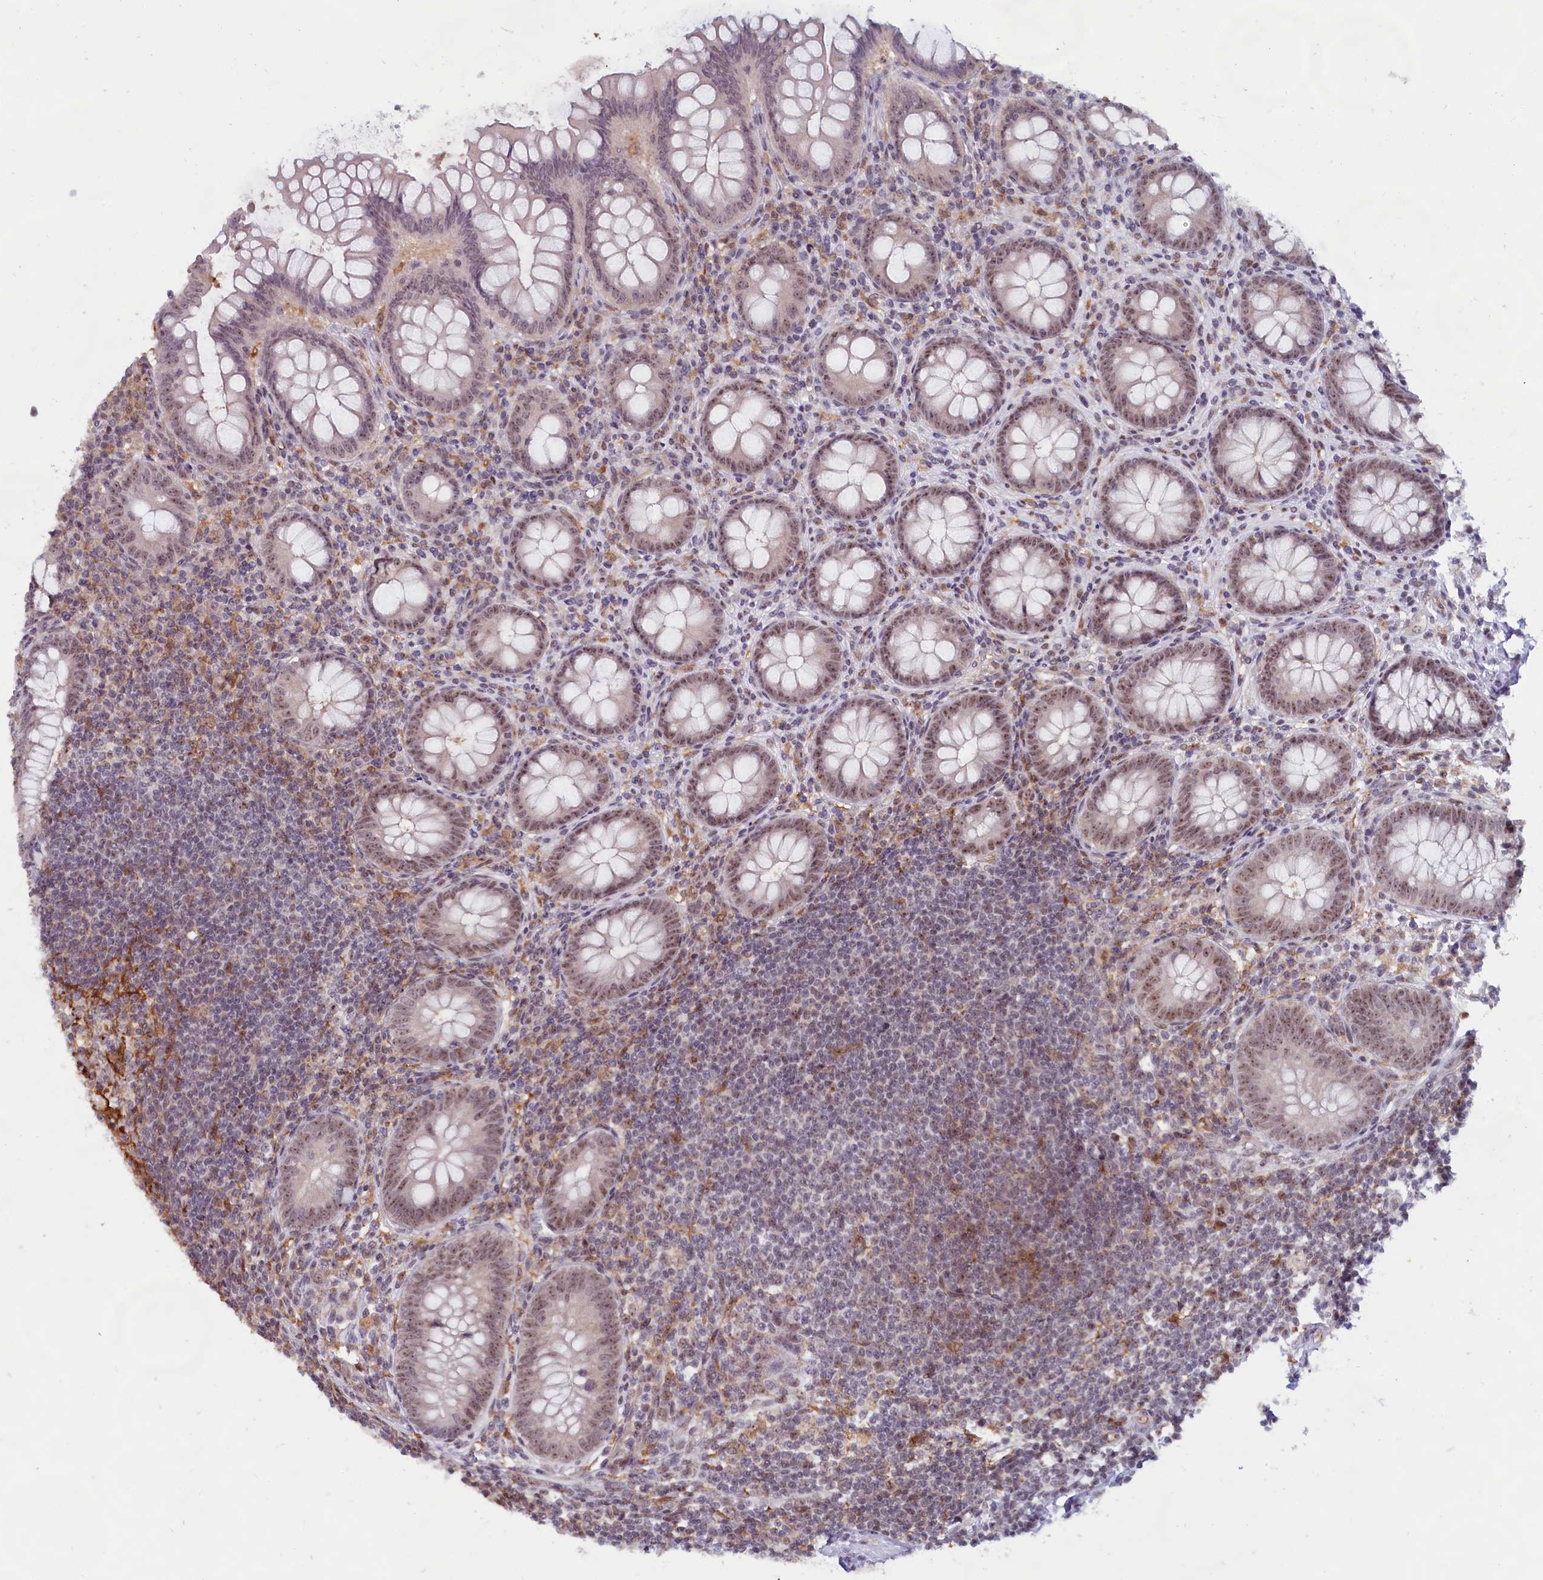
{"staining": {"intensity": "moderate", "quantity": ">75%", "location": "nuclear"}, "tissue": "appendix", "cell_type": "Glandular cells", "image_type": "normal", "snomed": [{"axis": "morphology", "description": "Normal tissue, NOS"}, {"axis": "topography", "description": "Appendix"}], "caption": "Immunohistochemistry (IHC) micrograph of unremarkable appendix: appendix stained using immunohistochemistry exhibits medium levels of moderate protein expression localized specifically in the nuclear of glandular cells, appearing as a nuclear brown color.", "gene": "C1D", "patient": {"sex": "female", "age": 33}}